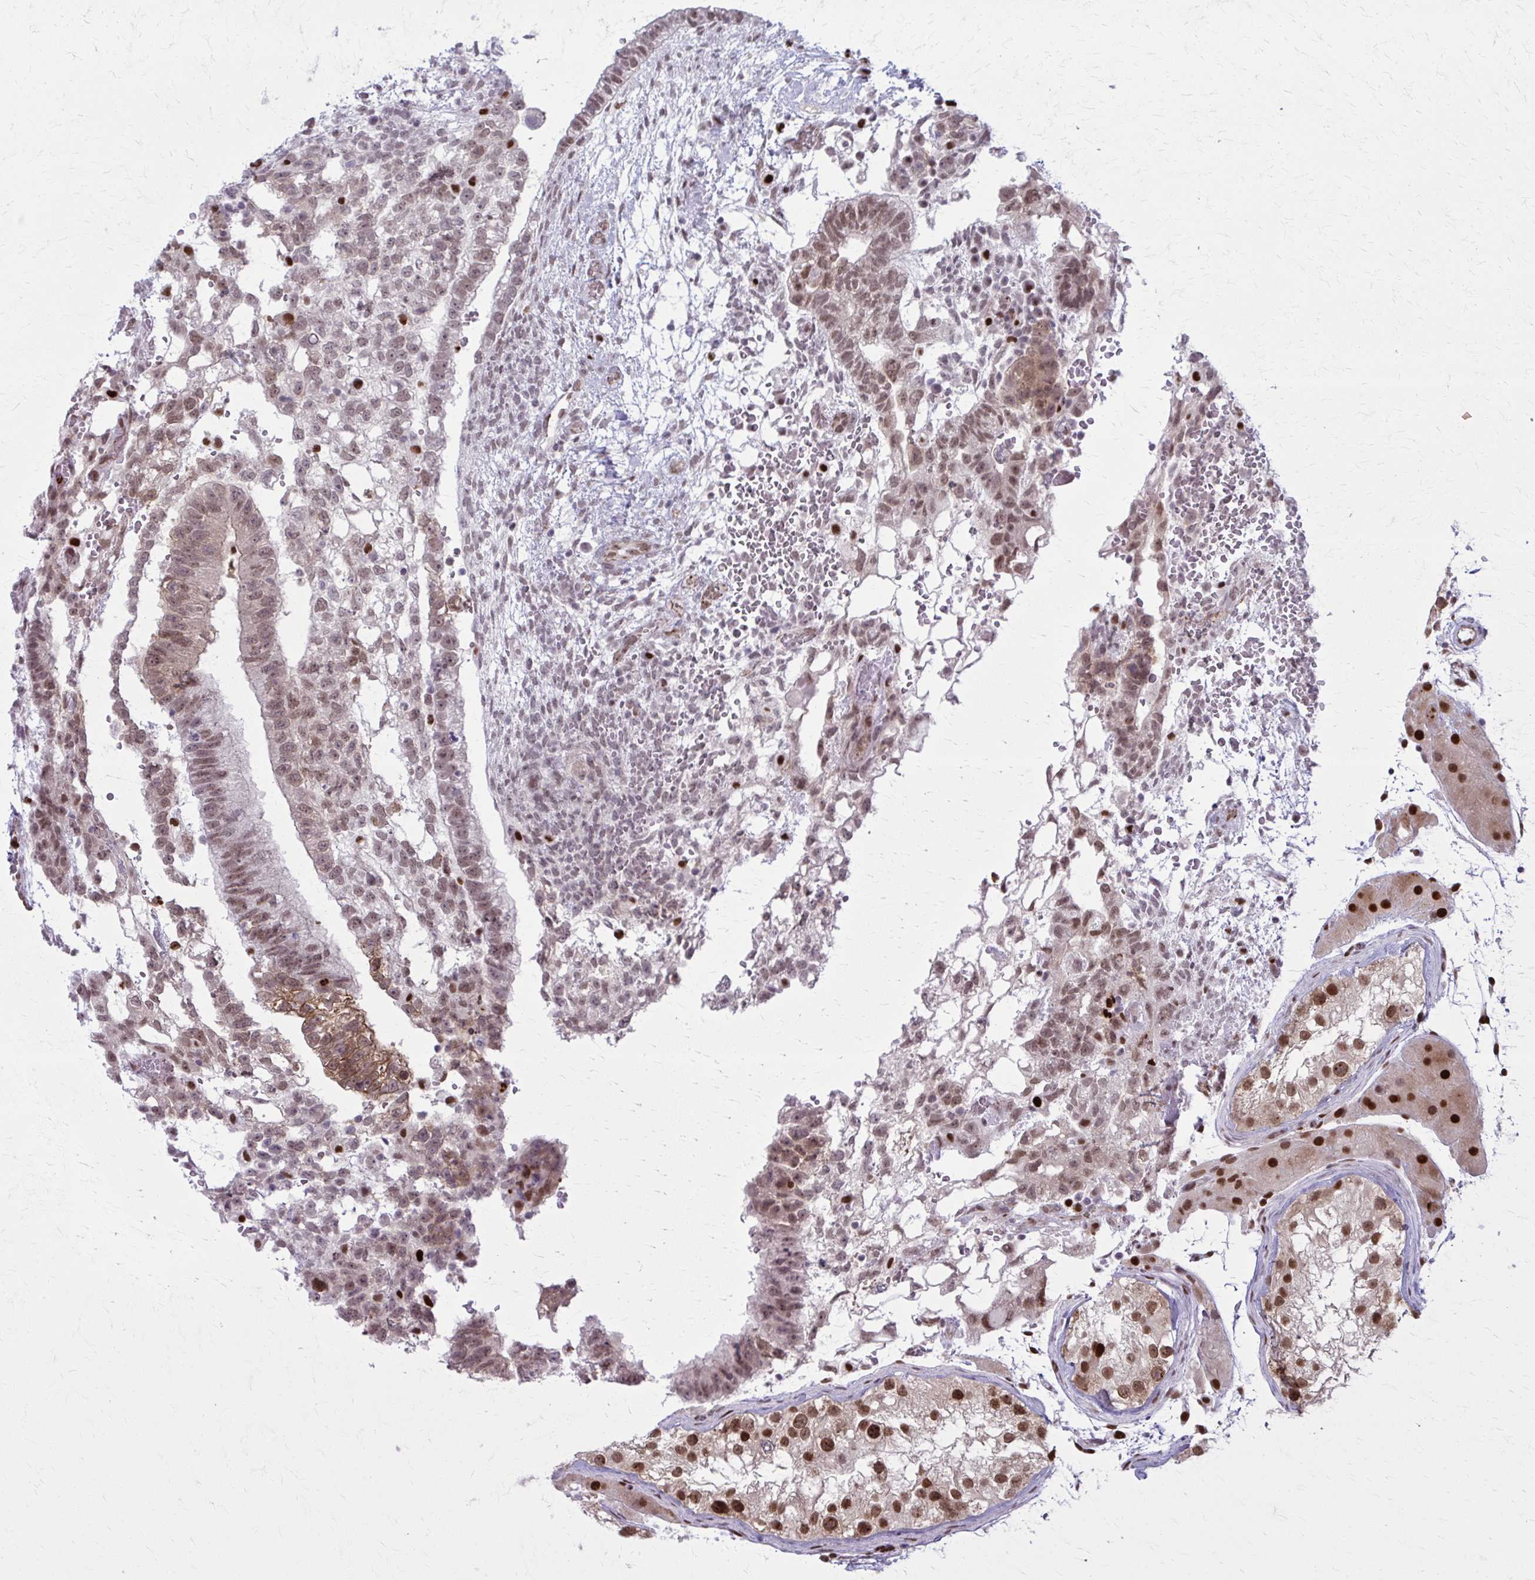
{"staining": {"intensity": "moderate", "quantity": ">75%", "location": "cytoplasmic/membranous,nuclear"}, "tissue": "testis cancer", "cell_type": "Tumor cells", "image_type": "cancer", "snomed": [{"axis": "morphology", "description": "Normal tissue, NOS"}, {"axis": "morphology", "description": "Carcinoma, Embryonal, NOS"}, {"axis": "topography", "description": "Testis"}], "caption": "A brown stain highlights moderate cytoplasmic/membranous and nuclear staining of a protein in embryonal carcinoma (testis) tumor cells.", "gene": "ZNF559", "patient": {"sex": "male", "age": 32}}